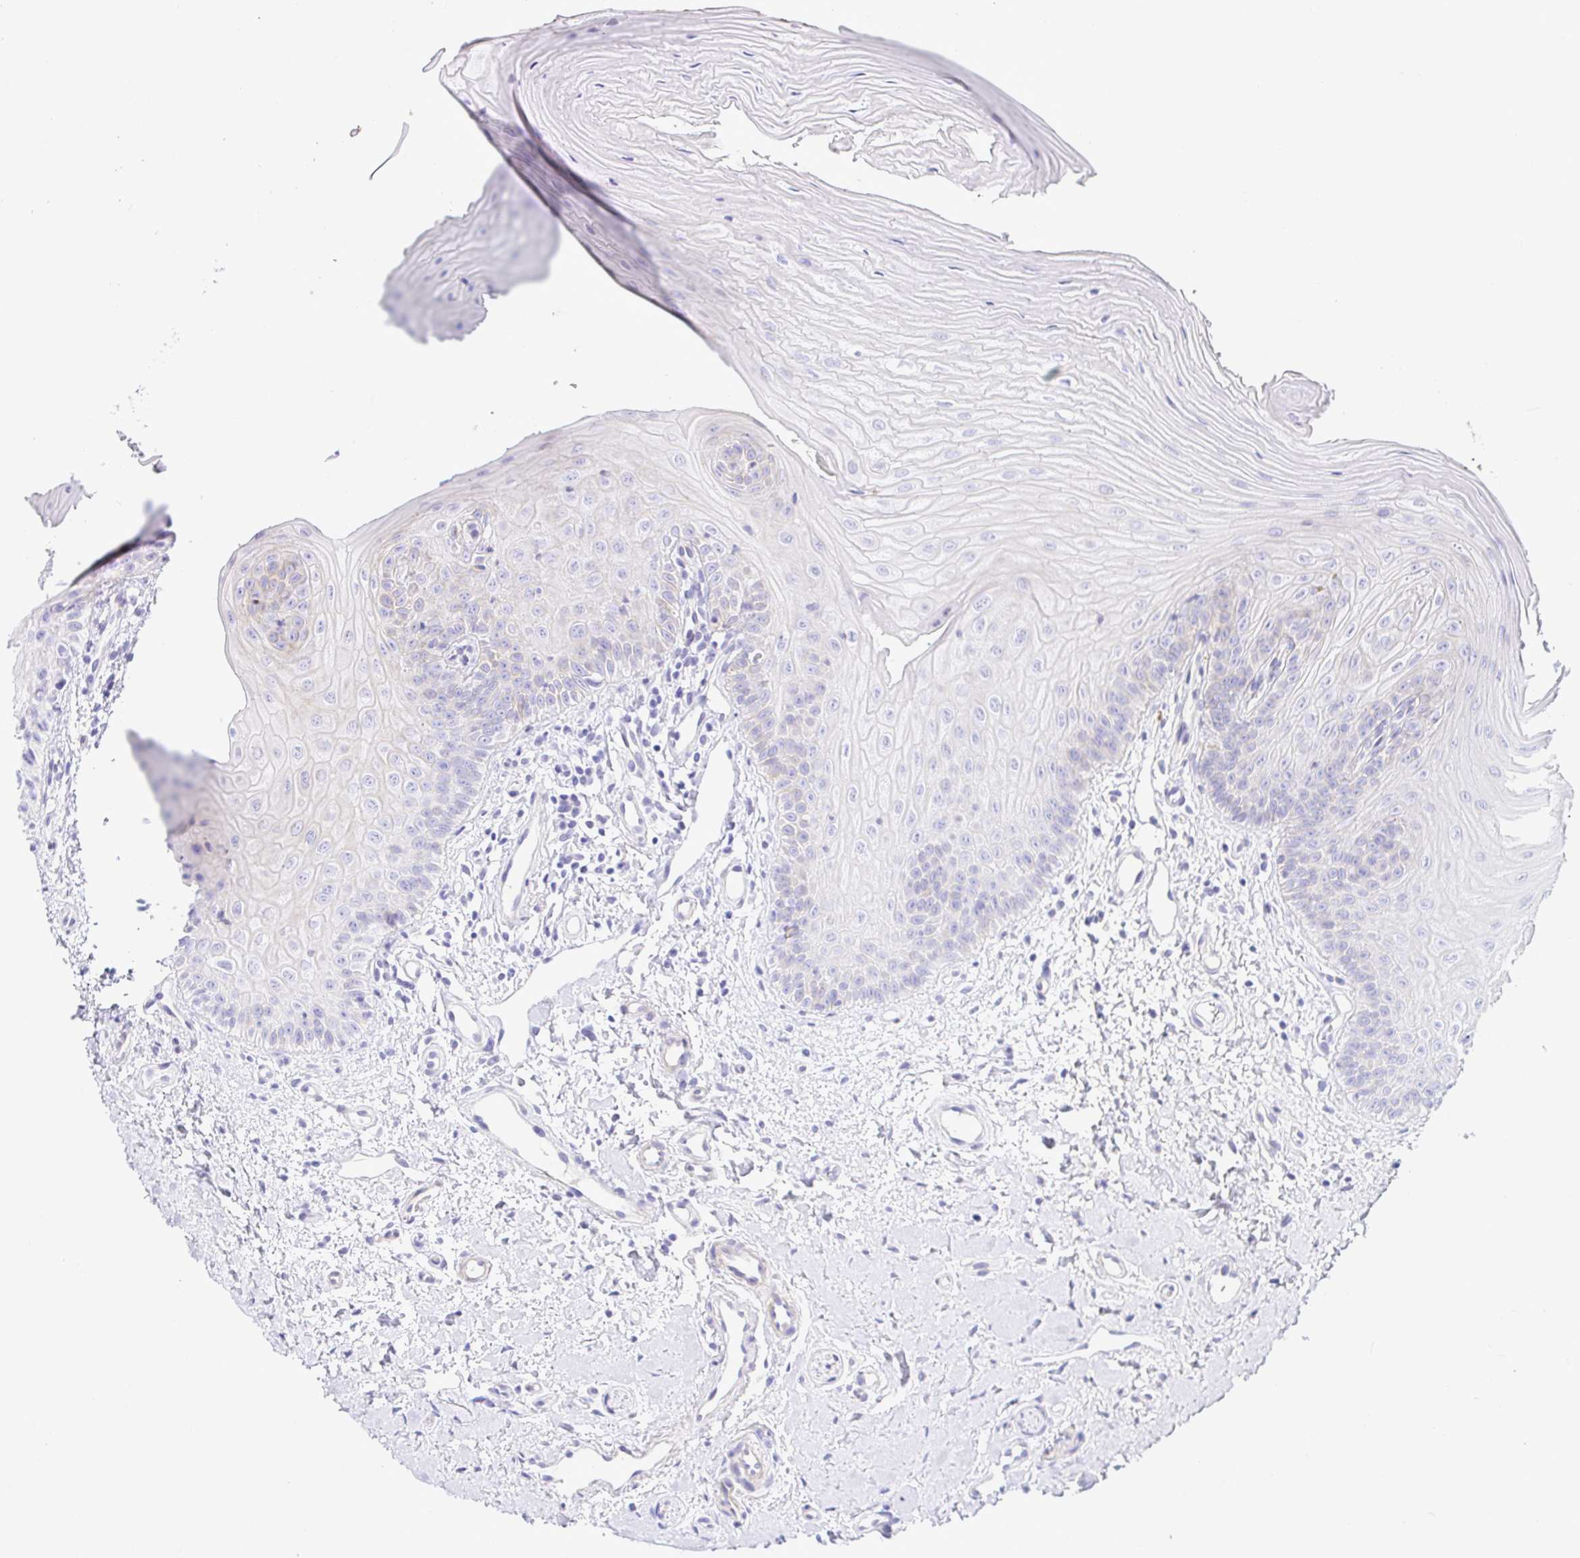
{"staining": {"intensity": "negative", "quantity": "none", "location": "none"}, "tissue": "oral mucosa", "cell_type": "Squamous epithelial cells", "image_type": "normal", "snomed": [{"axis": "morphology", "description": "Normal tissue, NOS"}, {"axis": "topography", "description": "Oral tissue"}], "caption": "This is an IHC histopathology image of benign human oral mucosa. There is no expression in squamous epithelial cells.", "gene": "PINLYP", "patient": {"sex": "female", "age": 73}}